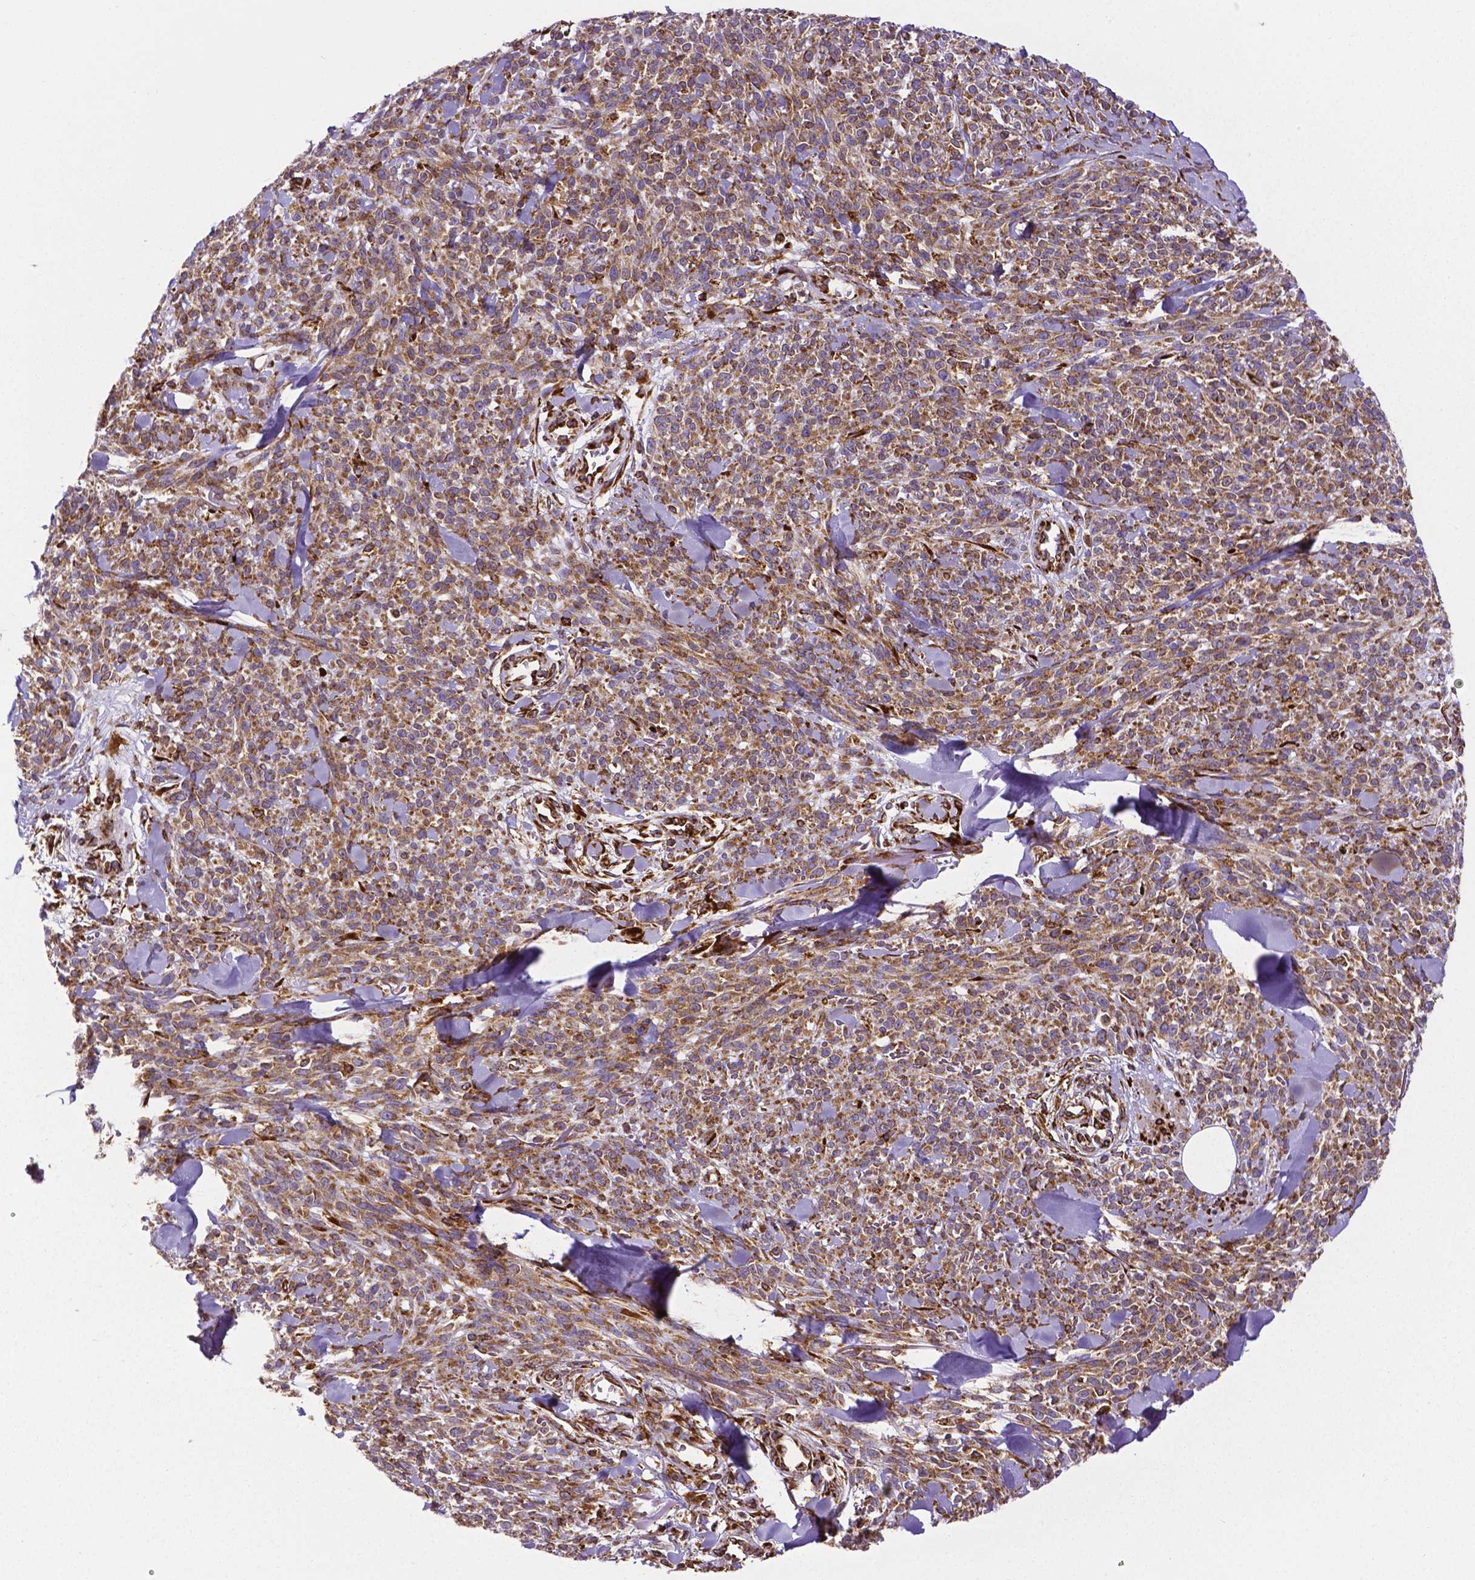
{"staining": {"intensity": "moderate", "quantity": ">75%", "location": "cytoplasmic/membranous"}, "tissue": "melanoma", "cell_type": "Tumor cells", "image_type": "cancer", "snomed": [{"axis": "morphology", "description": "Malignant melanoma, NOS"}, {"axis": "topography", "description": "Skin"}, {"axis": "topography", "description": "Skin of trunk"}], "caption": "About >75% of tumor cells in human melanoma display moderate cytoplasmic/membranous protein expression as visualized by brown immunohistochemical staining.", "gene": "MTDH", "patient": {"sex": "male", "age": 74}}